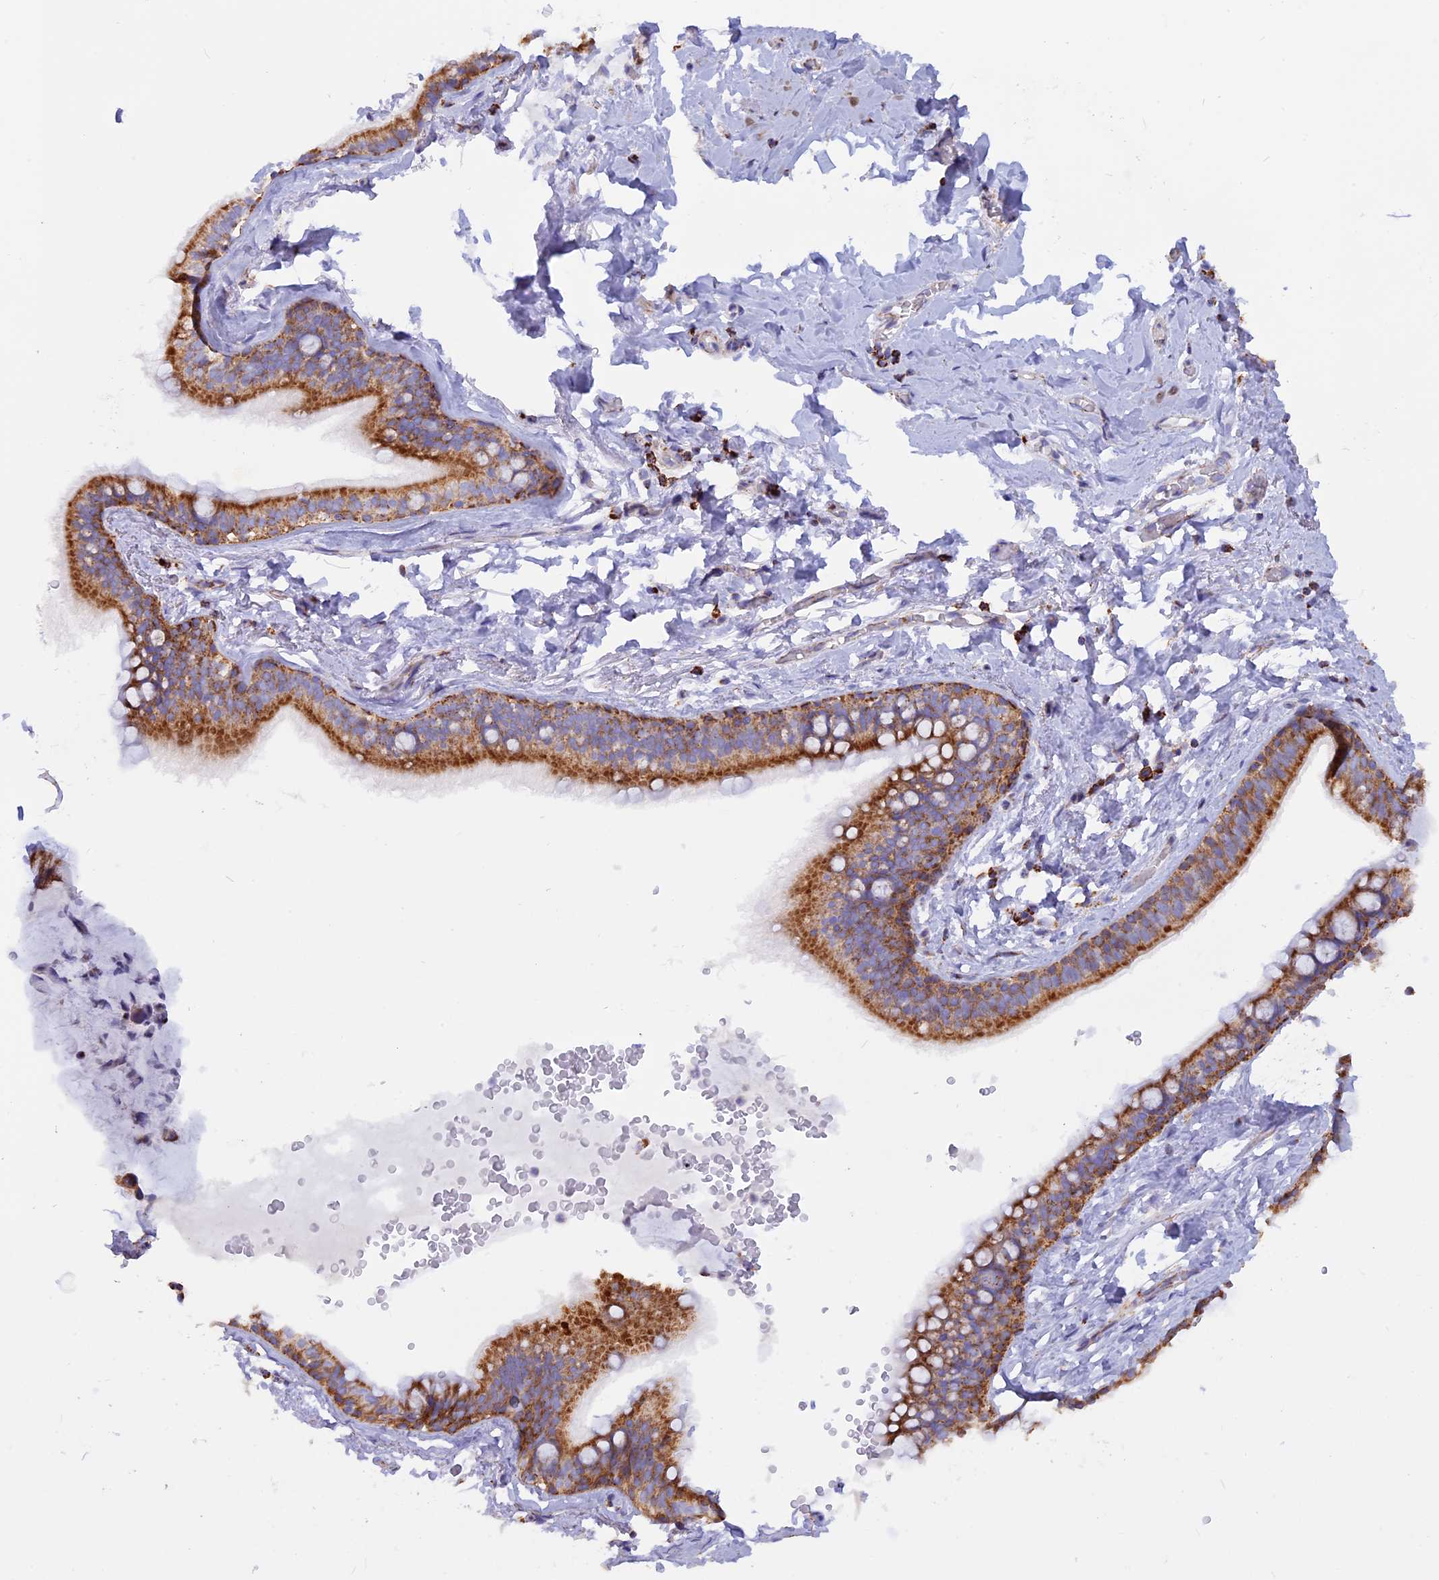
{"staining": {"intensity": "negative", "quantity": "none", "location": "none"}, "tissue": "adipose tissue", "cell_type": "Adipocytes", "image_type": "normal", "snomed": [{"axis": "morphology", "description": "Normal tissue, NOS"}, {"axis": "topography", "description": "Lymph node"}, {"axis": "topography", "description": "Bronchus"}], "caption": "Benign adipose tissue was stained to show a protein in brown. There is no significant expression in adipocytes. The staining is performed using DAB brown chromogen with nuclei counter-stained in using hematoxylin.", "gene": "GCDH", "patient": {"sex": "male", "age": 63}}